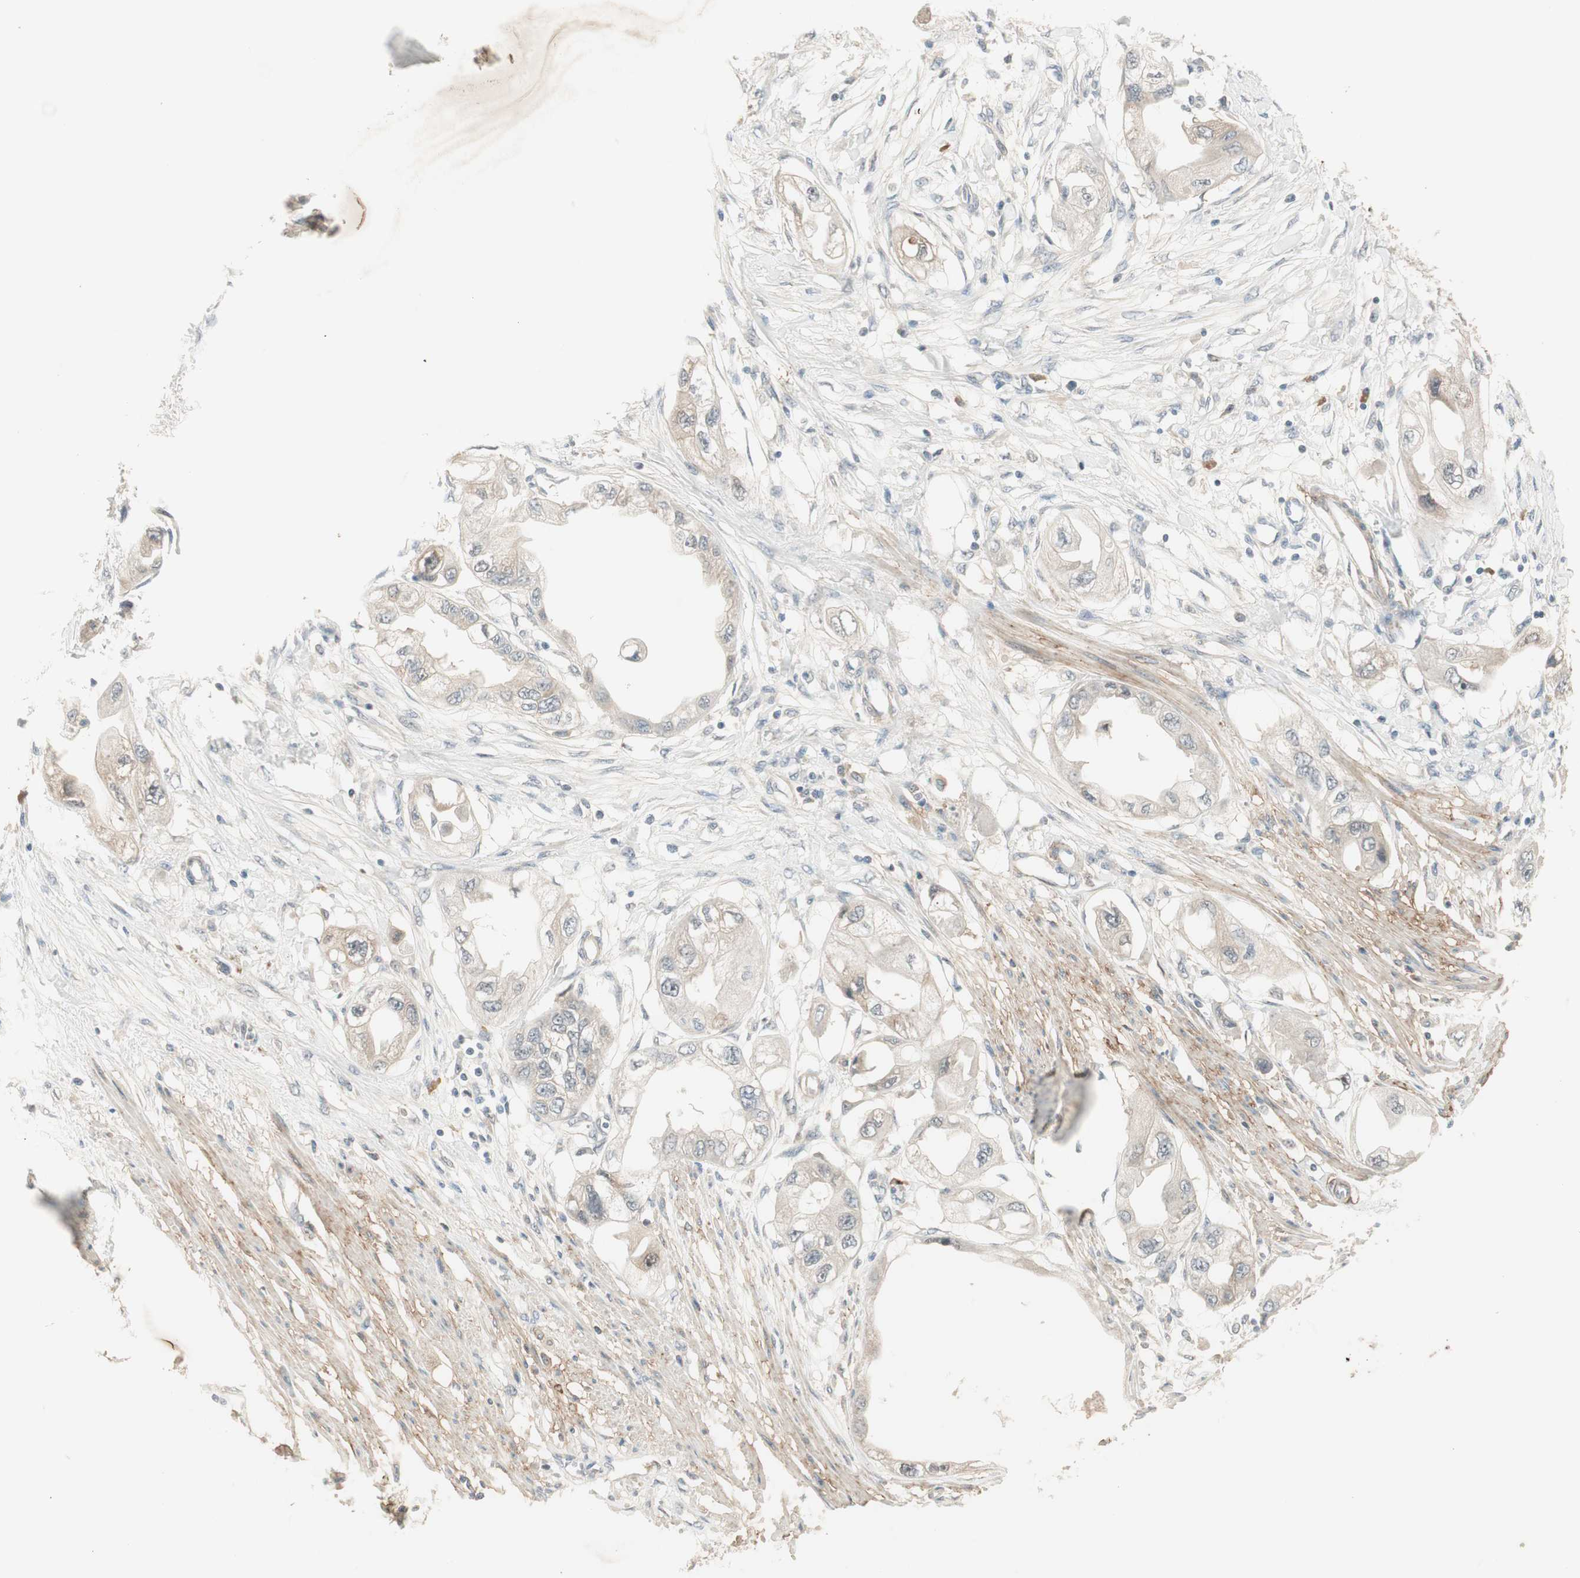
{"staining": {"intensity": "weak", "quantity": "25%-75%", "location": "cytoplasmic/membranous"}, "tissue": "endometrial cancer", "cell_type": "Tumor cells", "image_type": "cancer", "snomed": [{"axis": "morphology", "description": "Adenocarcinoma, NOS"}, {"axis": "topography", "description": "Endometrium"}], "caption": "Immunohistochemical staining of endometrial adenocarcinoma demonstrates weak cytoplasmic/membranous protein positivity in about 25%-75% of tumor cells.", "gene": "RNGTT", "patient": {"sex": "female", "age": 67}}